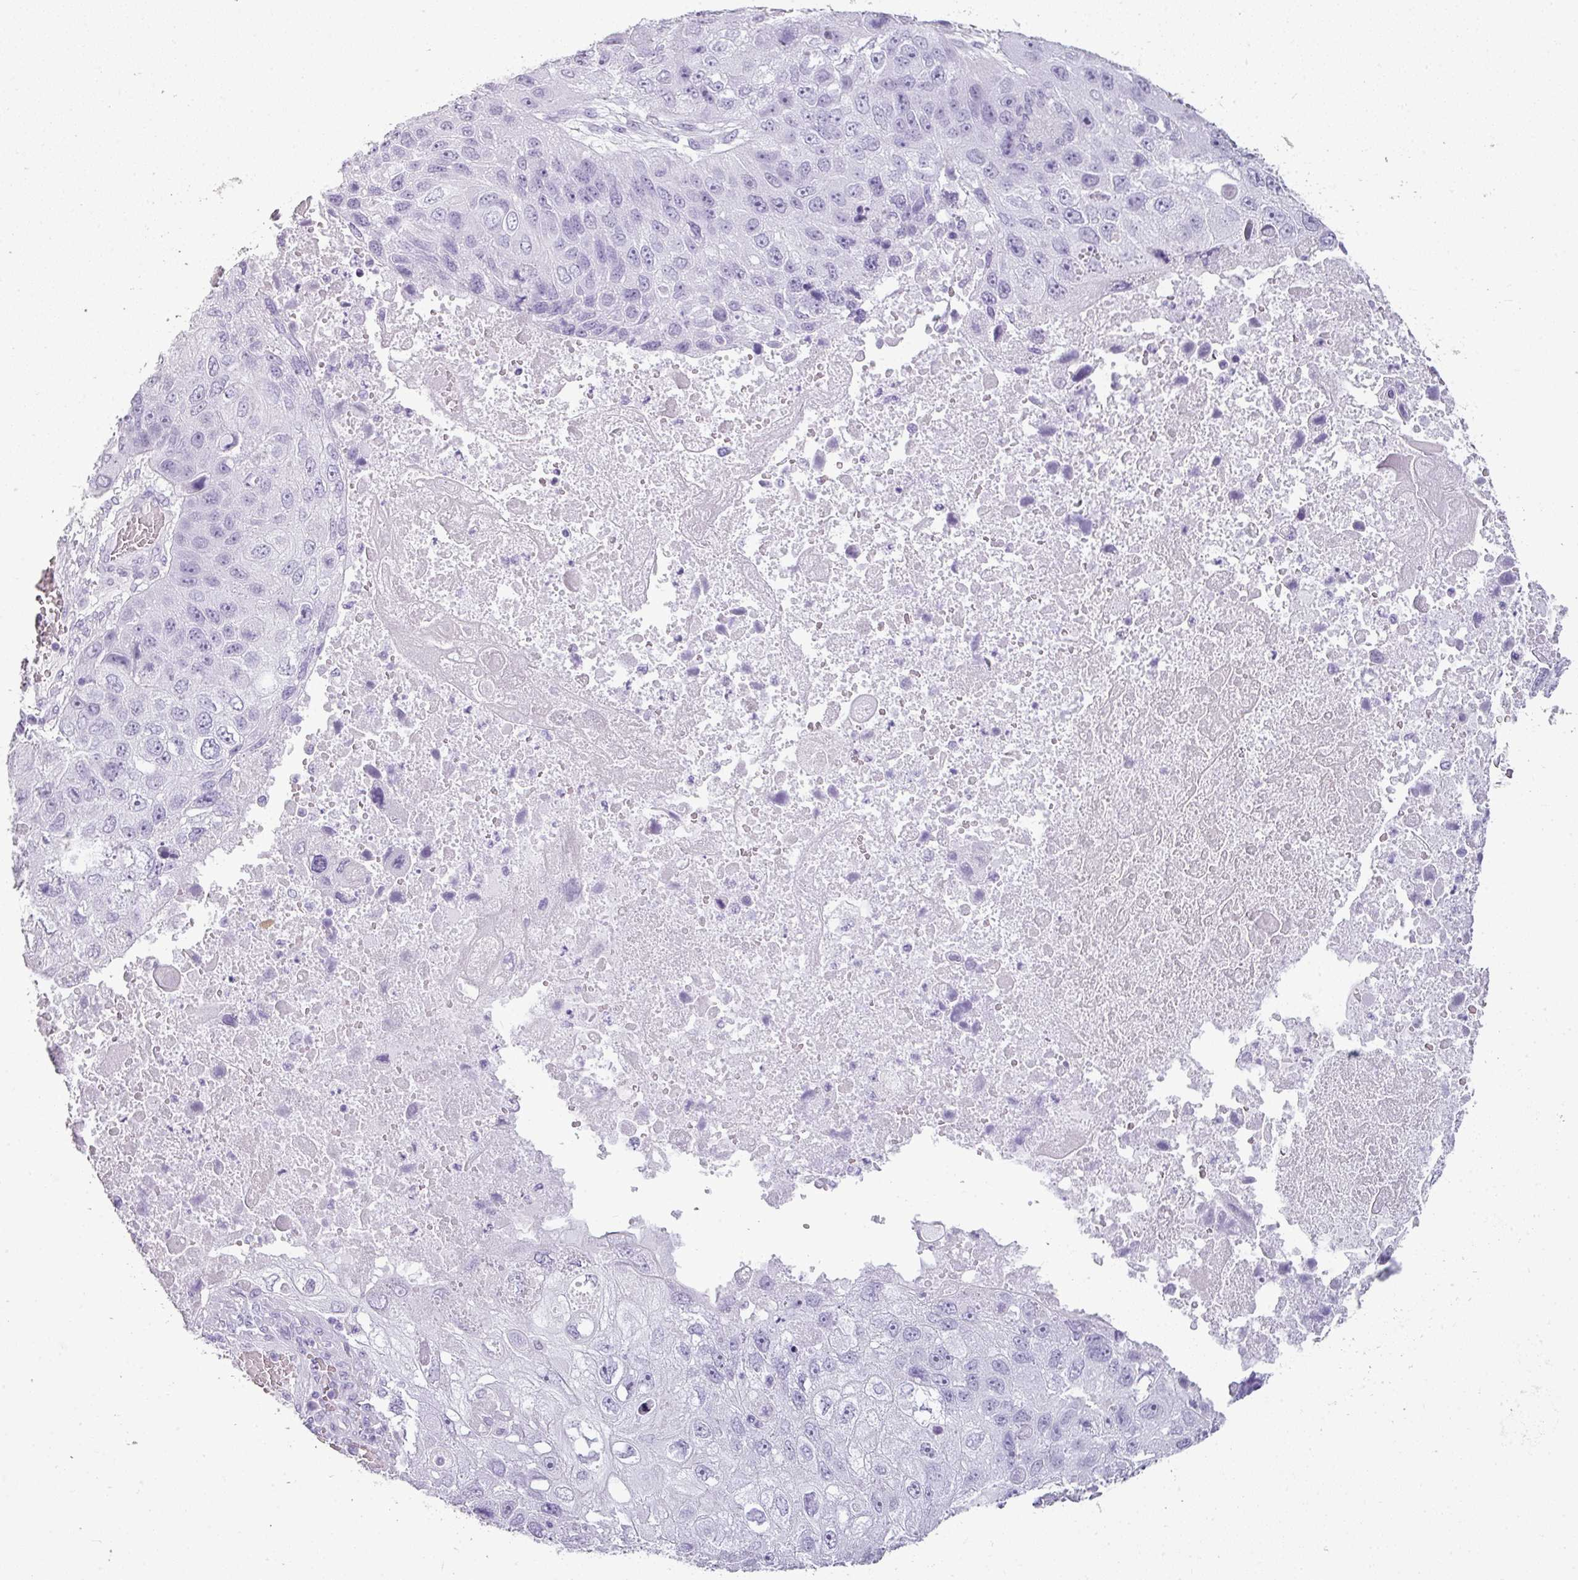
{"staining": {"intensity": "negative", "quantity": "none", "location": "none"}, "tissue": "lung cancer", "cell_type": "Tumor cells", "image_type": "cancer", "snomed": [{"axis": "morphology", "description": "Squamous cell carcinoma, NOS"}, {"axis": "topography", "description": "Lung"}], "caption": "Tumor cells show no significant staining in lung cancer (squamous cell carcinoma).", "gene": "SCT", "patient": {"sex": "male", "age": 61}}